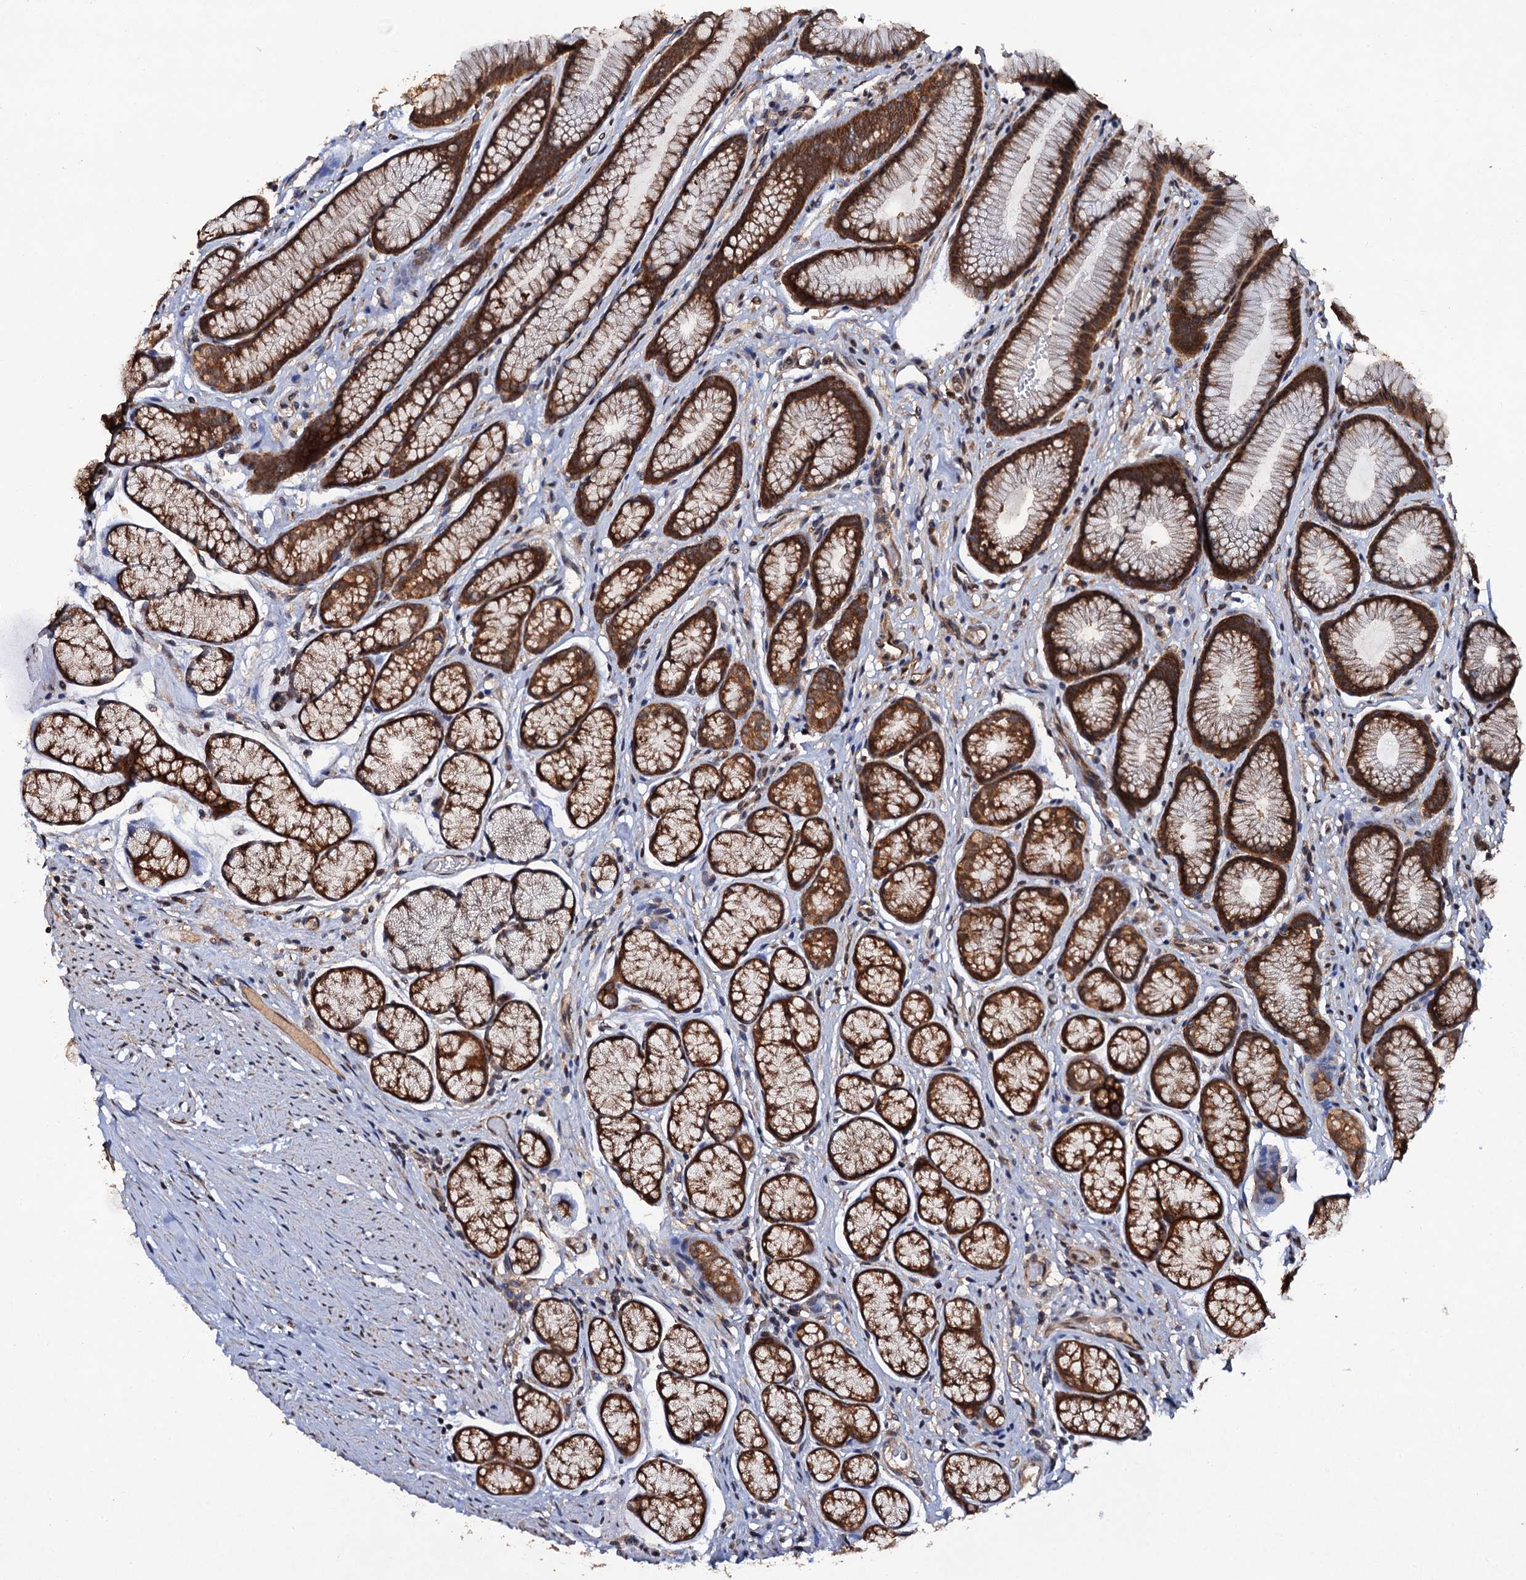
{"staining": {"intensity": "moderate", "quantity": ">75%", "location": "cytoplasmic/membranous"}, "tissue": "stomach", "cell_type": "Glandular cells", "image_type": "normal", "snomed": [{"axis": "morphology", "description": "Normal tissue, NOS"}, {"axis": "topography", "description": "Stomach"}], "caption": "Glandular cells exhibit medium levels of moderate cytoplasmic/membranous expression in about >75% of cells in normal stomach. The protein is stained brown, and the nuclei are stained in blue (DAB IHC with brightfield microscopy, high magnification).", "gene": "MIER2", "patient": {"sex": "male", "age": 42}}